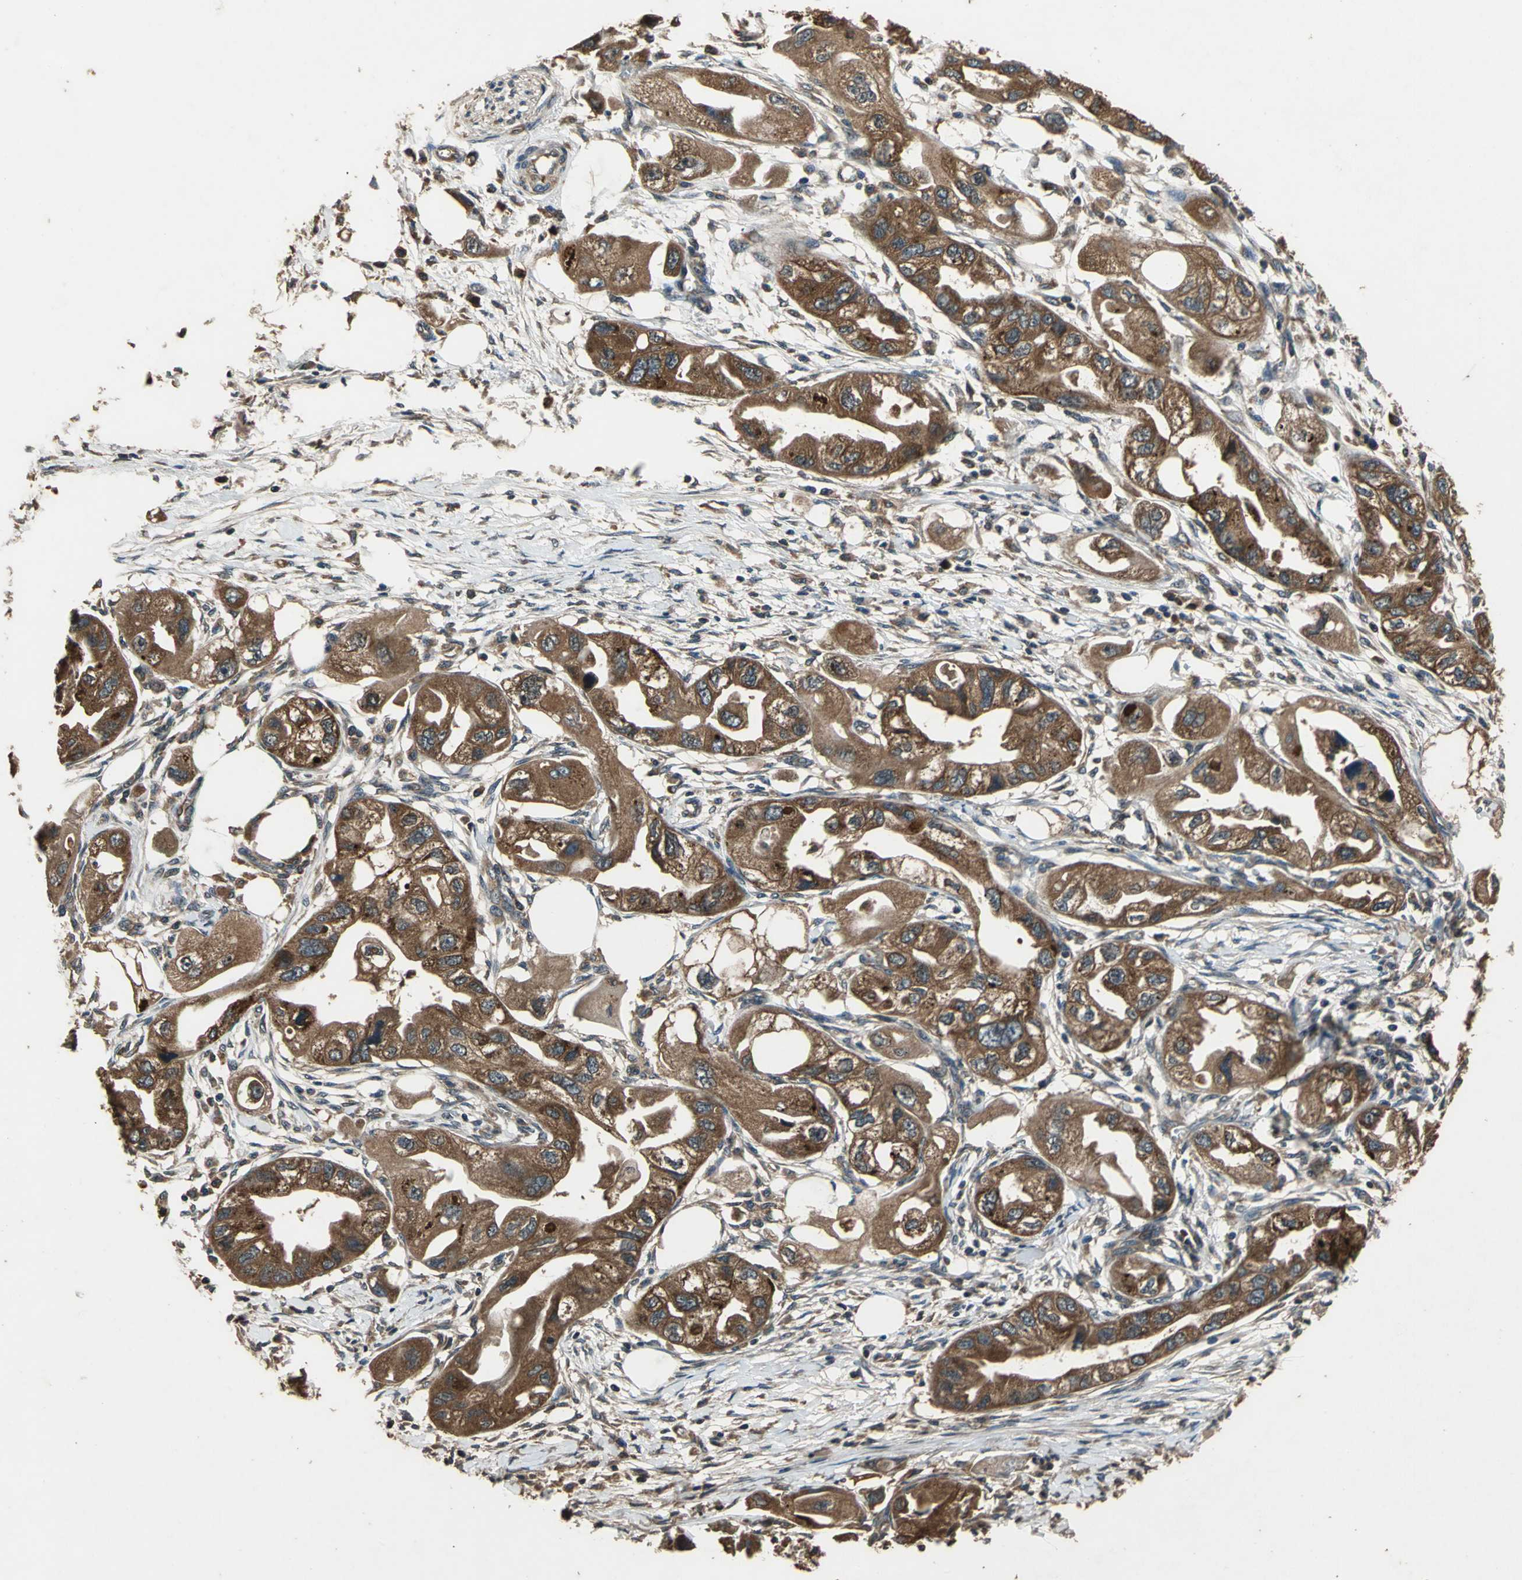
{"staining": {"intensity": "strong", "quantity": ">75%", "location": "cytoplasmic/membranous"}, "tissue": "endometrial cancer", "cell_type": "Tumor cells", "image_type": "cancer", "snomed": [{"axis": "morphology", "description": "Adenocarcinoma, NOS"}, {"axis": "topography", "description": "Endometrium"}], "caption": "Immunohistochemistry (IHC) histopathology image of neoplastic tissue: endometrial adenocarcinoma stained using immunohistochemistry (IHC) demonstrates high levels of strong protein expression localized specifically in the cytoplasmic/membranous of tumor cells, appearing as a cytoplasmic/membranous brown color.", "gene": "ZNF608", "patient": {"sex": "female", "age": 67}}